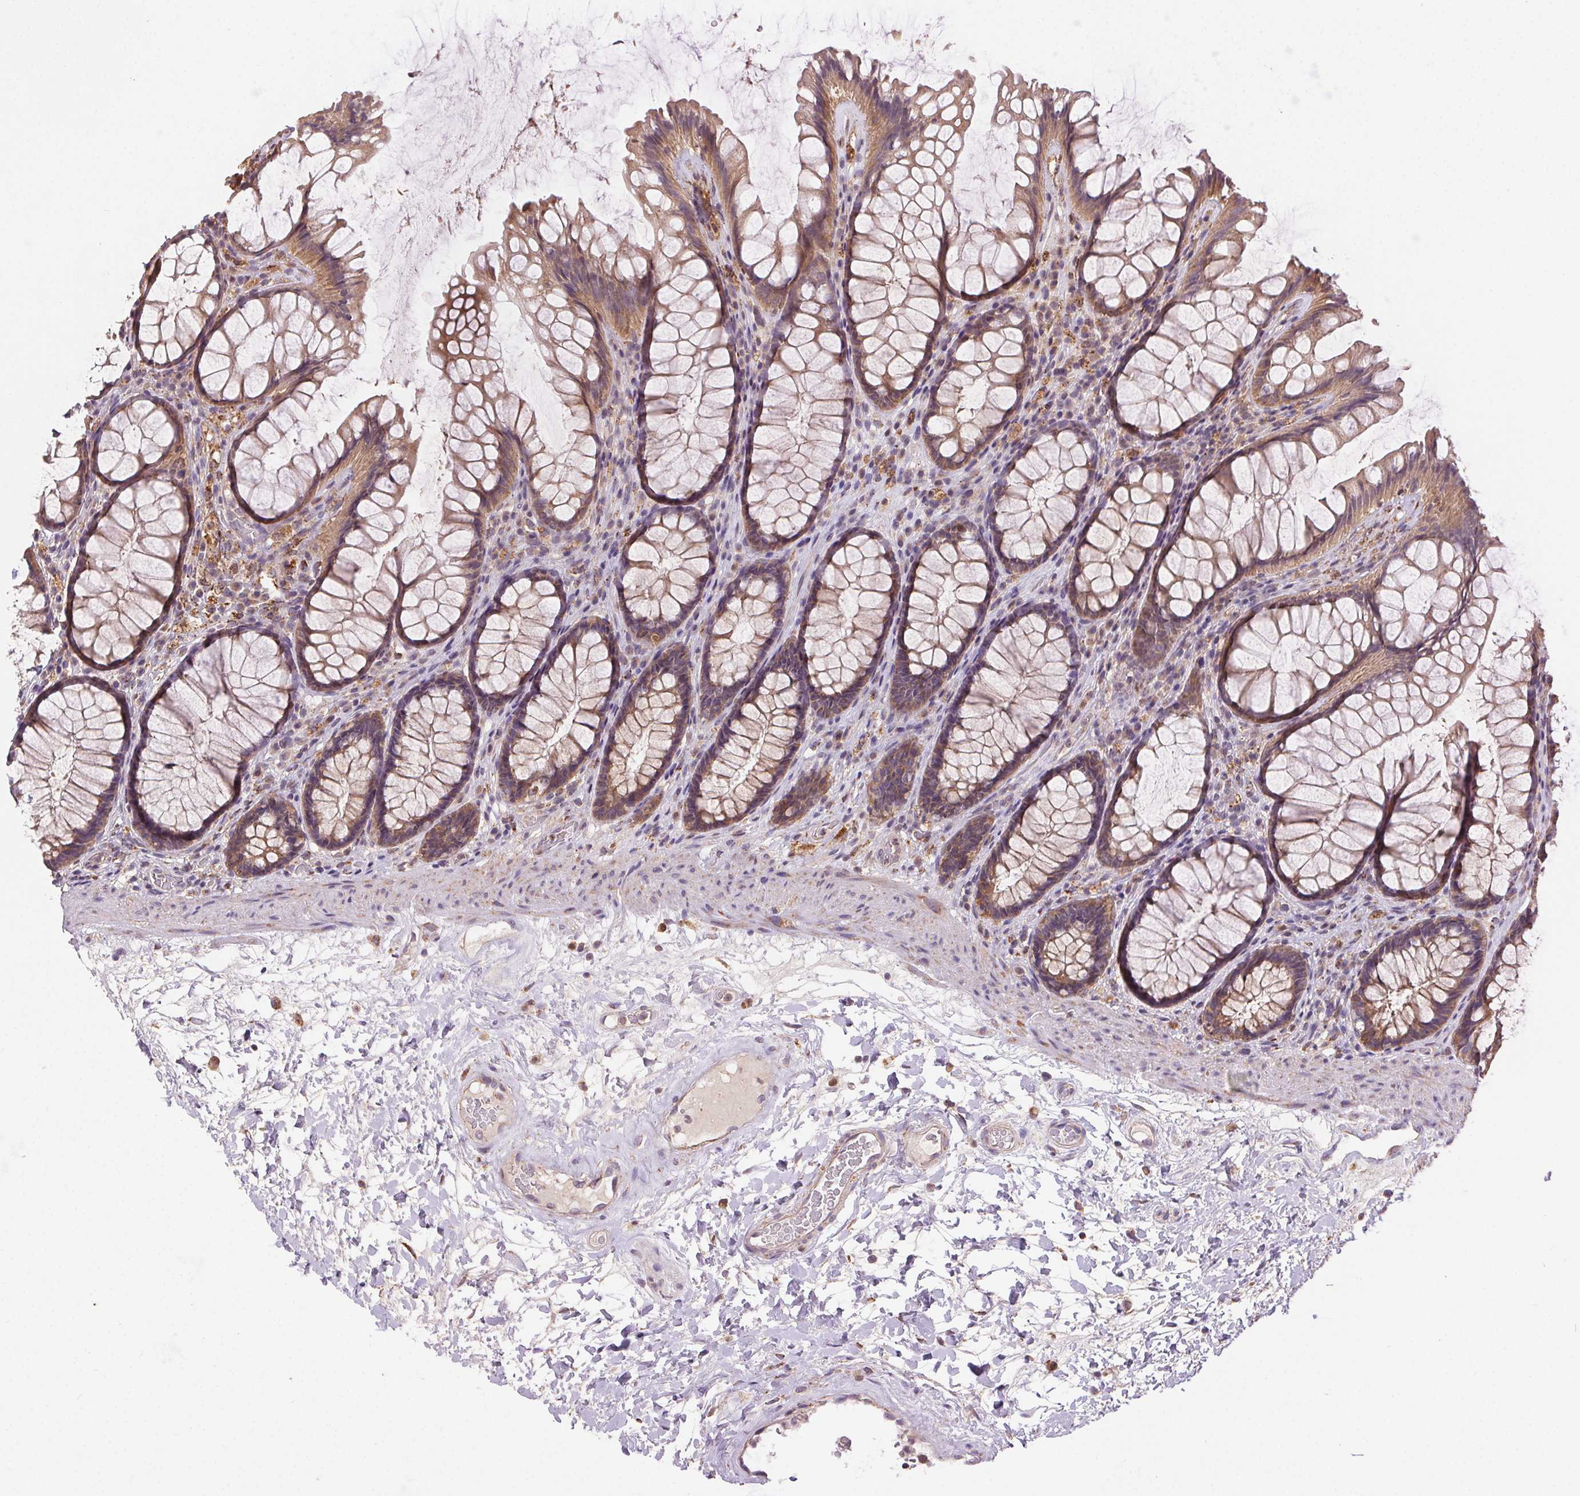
{"staining": {"intensity": "moderate", "quantity": ">75%", "location": "cytoplasmic/membranous"}, "tissue": "rectum", "cell_type": "Glandular cells", "image_type": "normal", "snomed": [{"axis": "morphology", "description": "Normal tissue, NOS"}, {"axis": "topography", "description": "Rectum"}], "caption": "About >75% of glandular cells in unremarkable rectum demonstrate moderate cytoplasmic/membranous protein positivity as visualized by brown immunohistochemical staining.", "gene": "FNBP1L", "patient": {"sex": "male", "age": 72}}